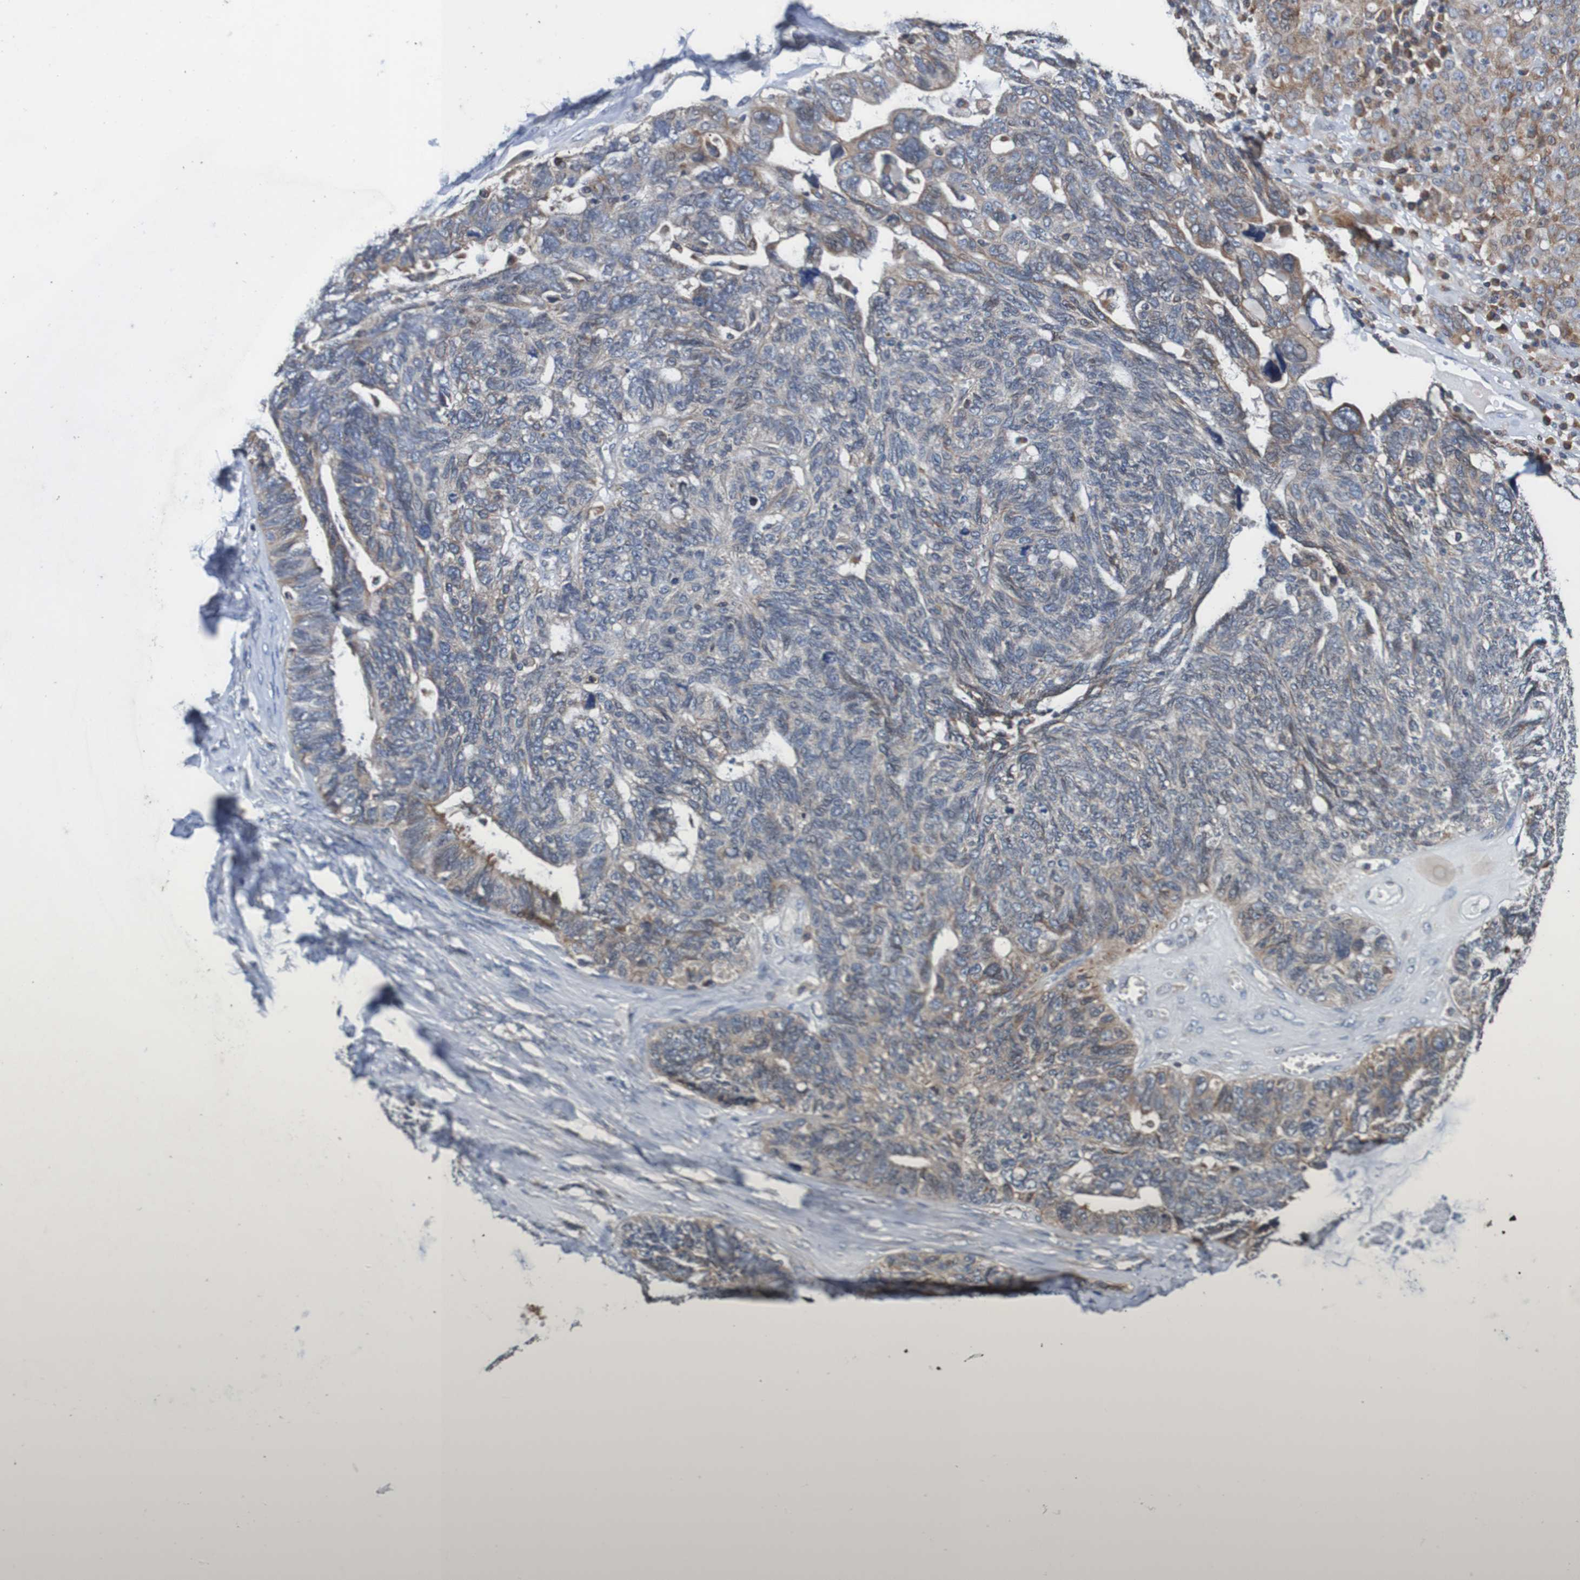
{"staining": {"intensity": "weak", "quantity": "25%-75%", "location": "cytoplasmic/membranous"}, "tissue": "ovarian cancer", "cell_type": "Tumor cells", "image_type": "cancer", "snomed": [{"axis": "morphology", "description": "Cystadenocarcinoma, serous, NOS"}, {"axis": "topography", "description": "Ovary"}], "caption": "A photomicrograph of serous cystadenocarcinoma (ovarian) stained for a protein reveals weak cytoplasmic/membranous brown staining in tumor cells.", "gene": "FIBP", "patient": {"sex": "female", "age": 79}}